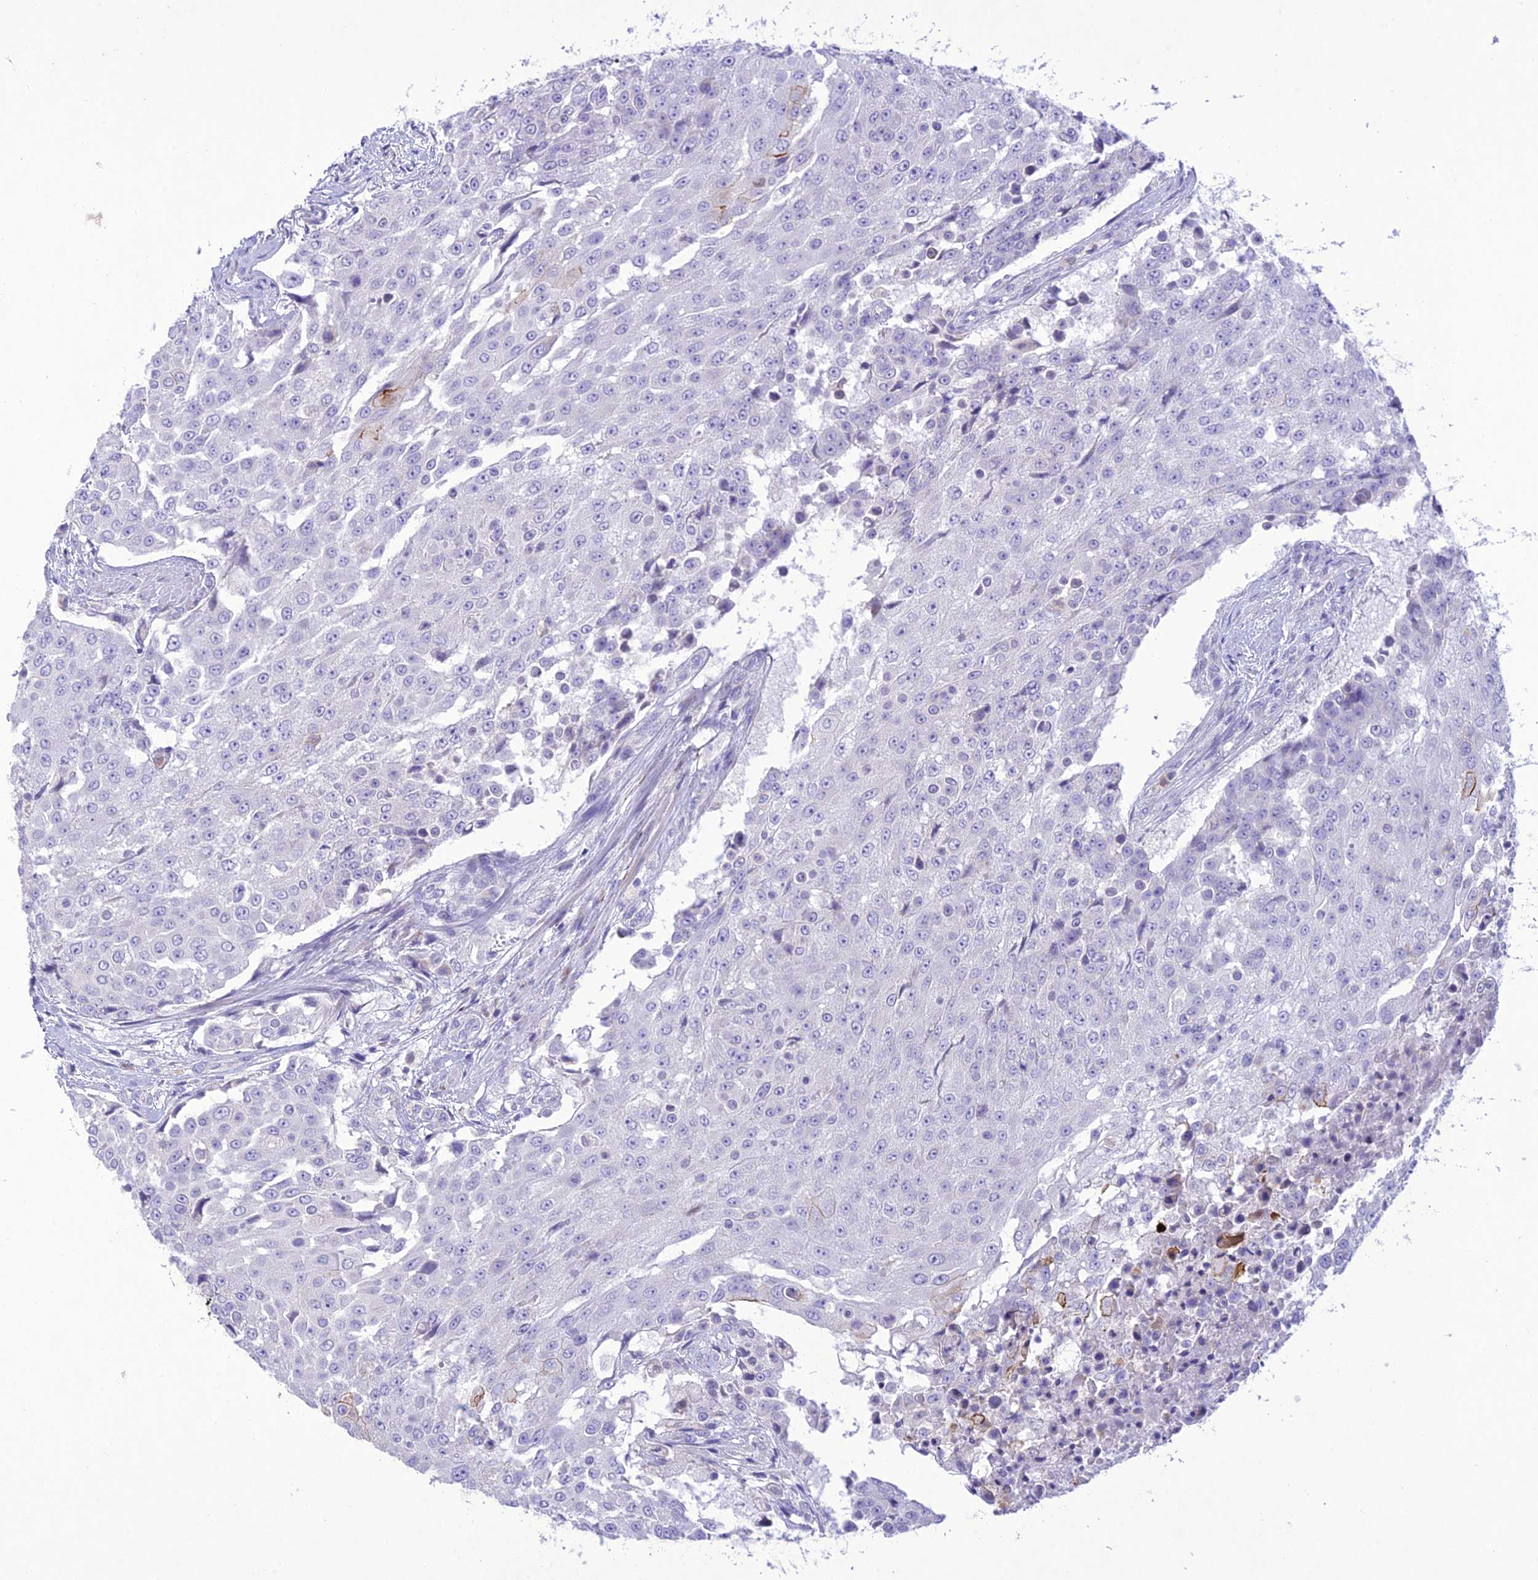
{"staining": {"intensity": "negative", "quantity": "none", "location": "none"}, "tissue": "urothelial cancer", "cell_type": "Tumor cells", "image_type": "cancer", "snomed": [{"axis": "morphology", "description": "Urothelial carcinoma, High grade"}, {"axis": "topography", "description": "Urinary bladder"}], "caption": "Histopathology image shows no protein expression in tumor cells of high-grade urothelial carcinoma tissue.", "gene": "SLC13A5", "patient": {"sex": "female", "age": 63}}